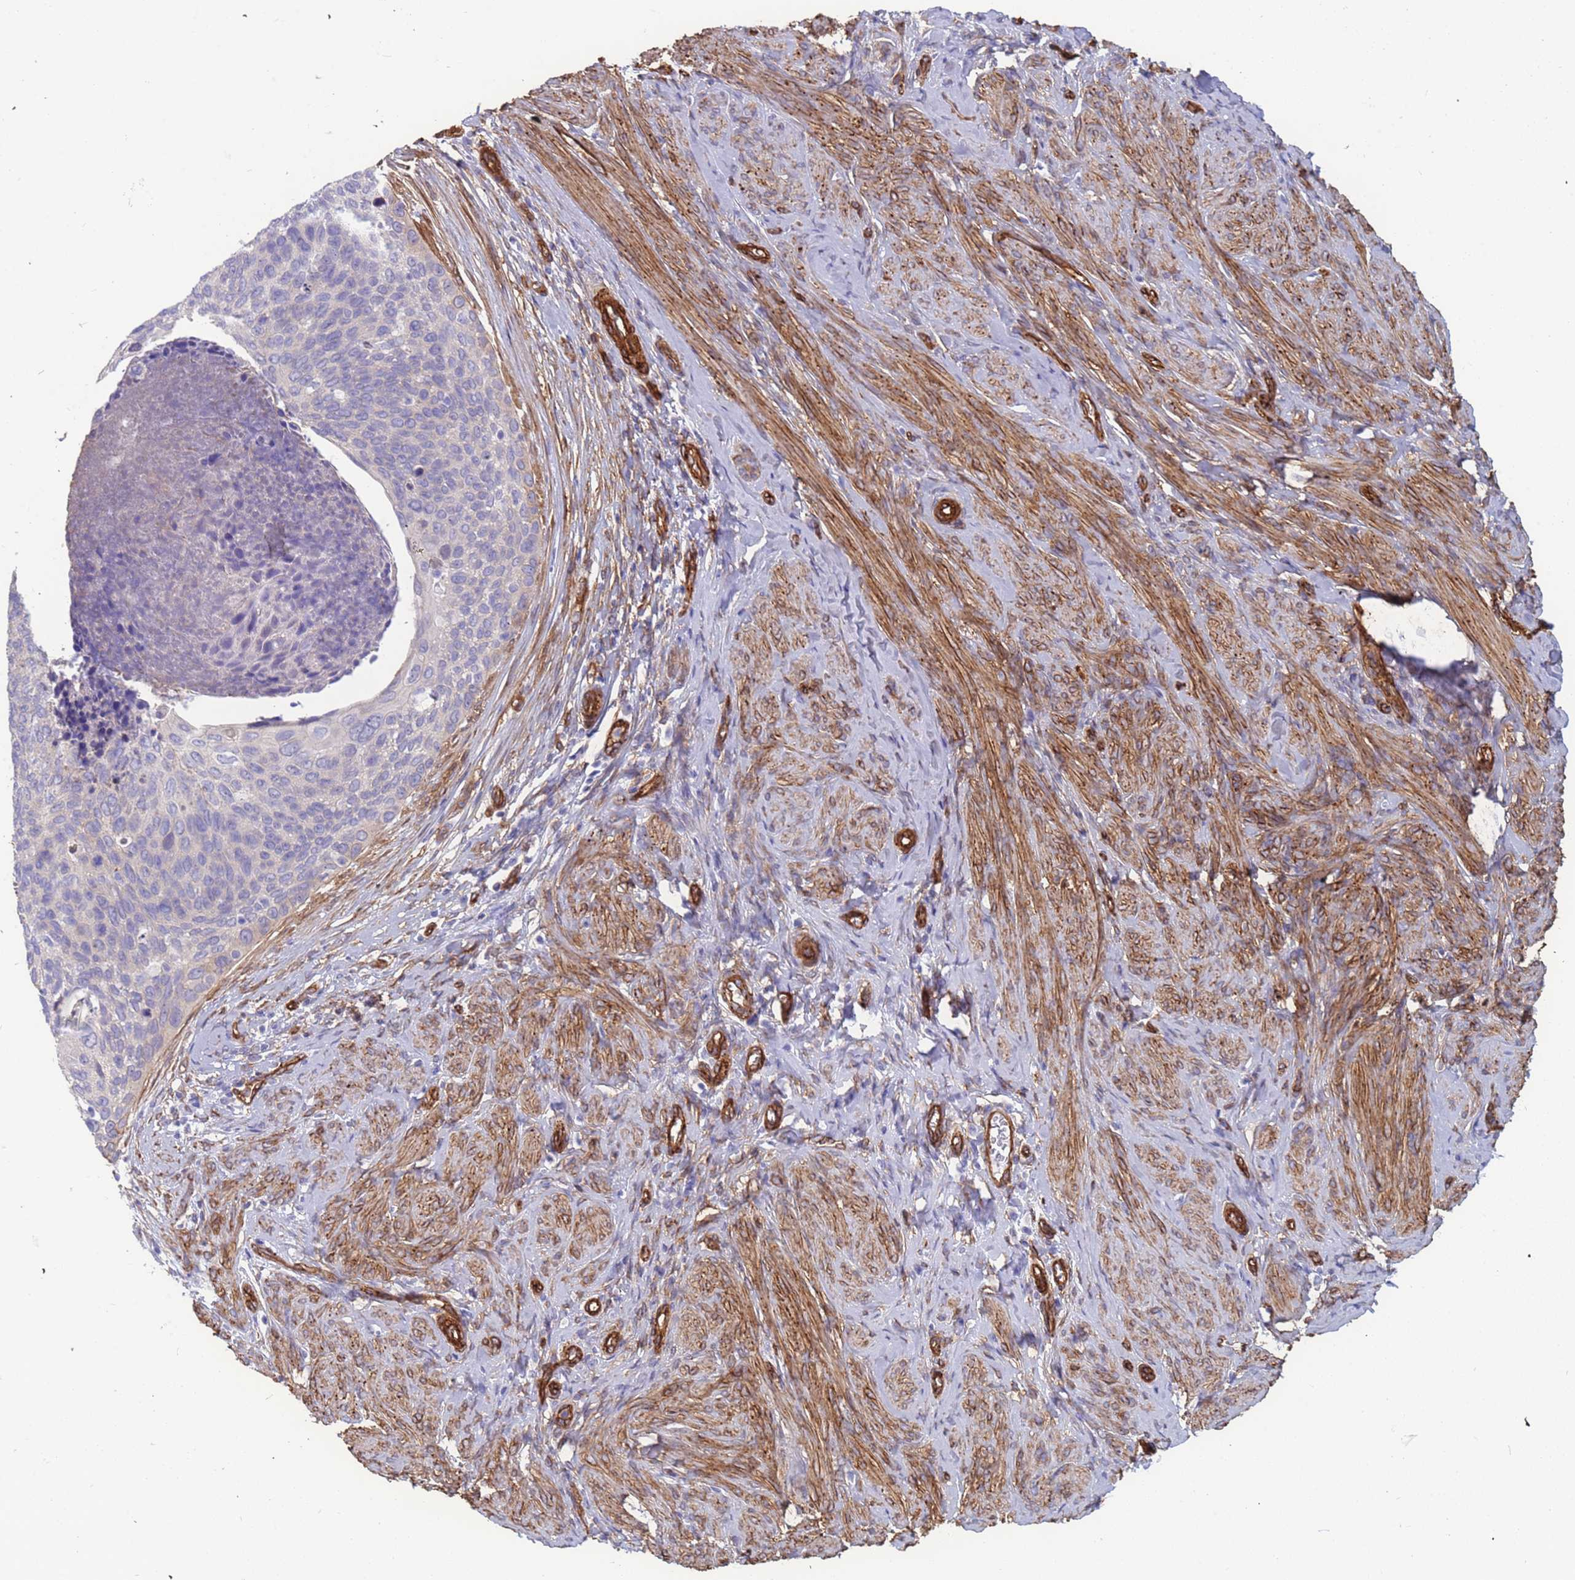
{"staining": {"intensity": "negative", "quantity": "none", "location": "none"}, "tissue": "cervical cancer", "cell_type": "Tumor cells", "image_type": "cancer", "snomed": [{"axis": "morphology", "description": "Squamous cell carcinoma, NOS"}, {"axis": "topography", "description": "Cervix"}], "caption": "This is an immunohistochemistry image of cervical cancer (squamous cell carcinoma). There is no staining in tumor cells.", "gene": "EHD2", "patient": {"sex": "female", "age": 80}}